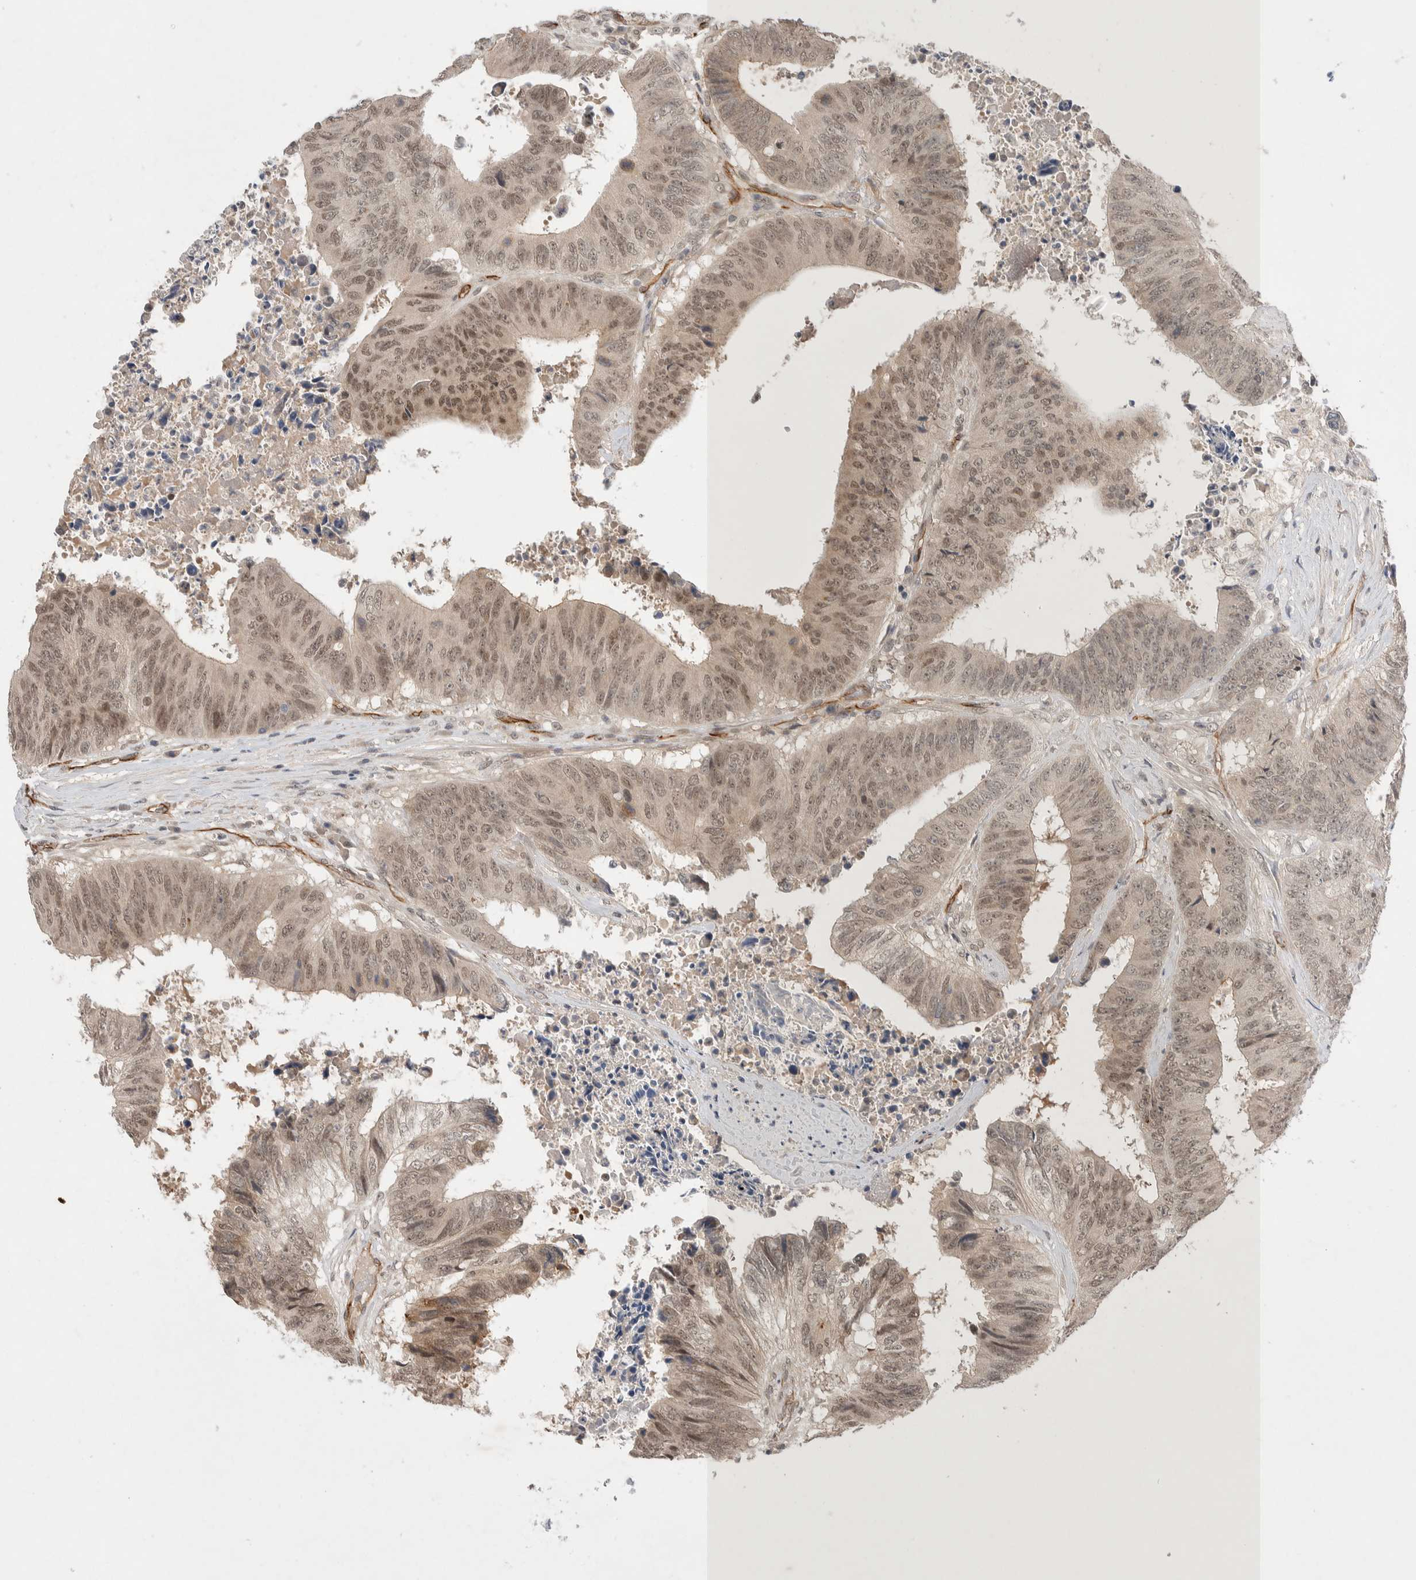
{"staining": {"intensity": "weak", "quantity": ">75%", "location": "cytoplasmic/membranous,nuclear"}, "tissue": "colorectal cancer", "cell_type": "Tumor cells", "image_type": "cancer", "snomed": [{"axis": "morphology", "description": "Adenocarcinoma, NOS"}, {"axis": "topography", "description": "Rectum"}], "caption": "A brown stain highlights weak cytoplasmic/membranous and nuclear staining of a protein in human colorectal cancer tumor cells.", "gene": "ZNF704", "patient": {"sex": "male", "age": 72}}